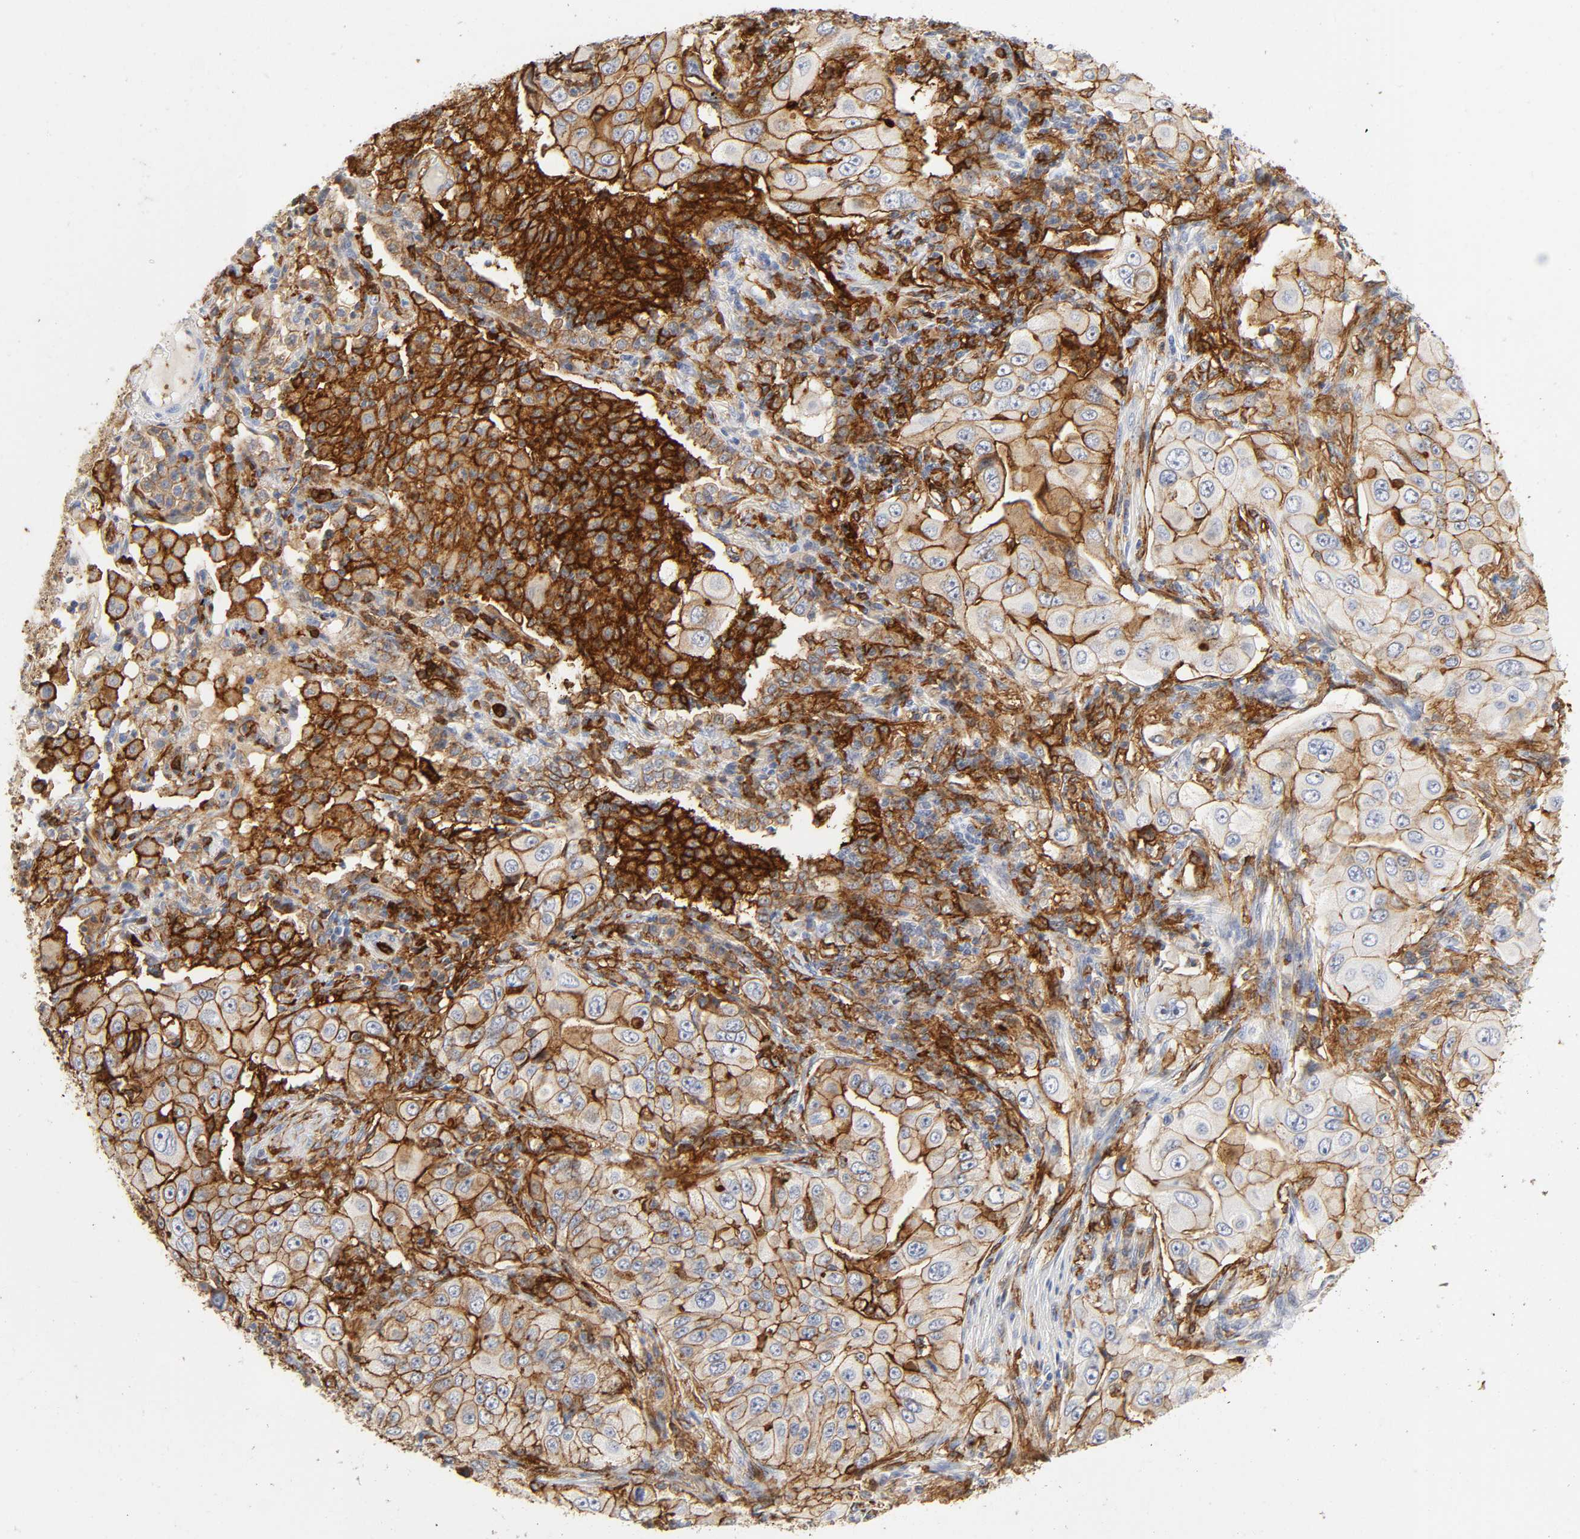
{"staining": {"intensity": "moderate", "quantity": "25%-75%", "location": "cytoplasmic/membranous"}, "tissue": "lung cancer", "cell_type": "Tumor cells", "image_type": "cancer", "snomed": [{"axis": "morphology", "description": "Adenocarcinoma, NOS"}, {"axis": "topography", "description": "Lung"}], "caption": "Lung cancer stained for a protein exhibits moderate cytoplasmic/membranous positivity in tumor cells.", "gene": "LYN", "patient": {"sex": "male", "age": 84}}